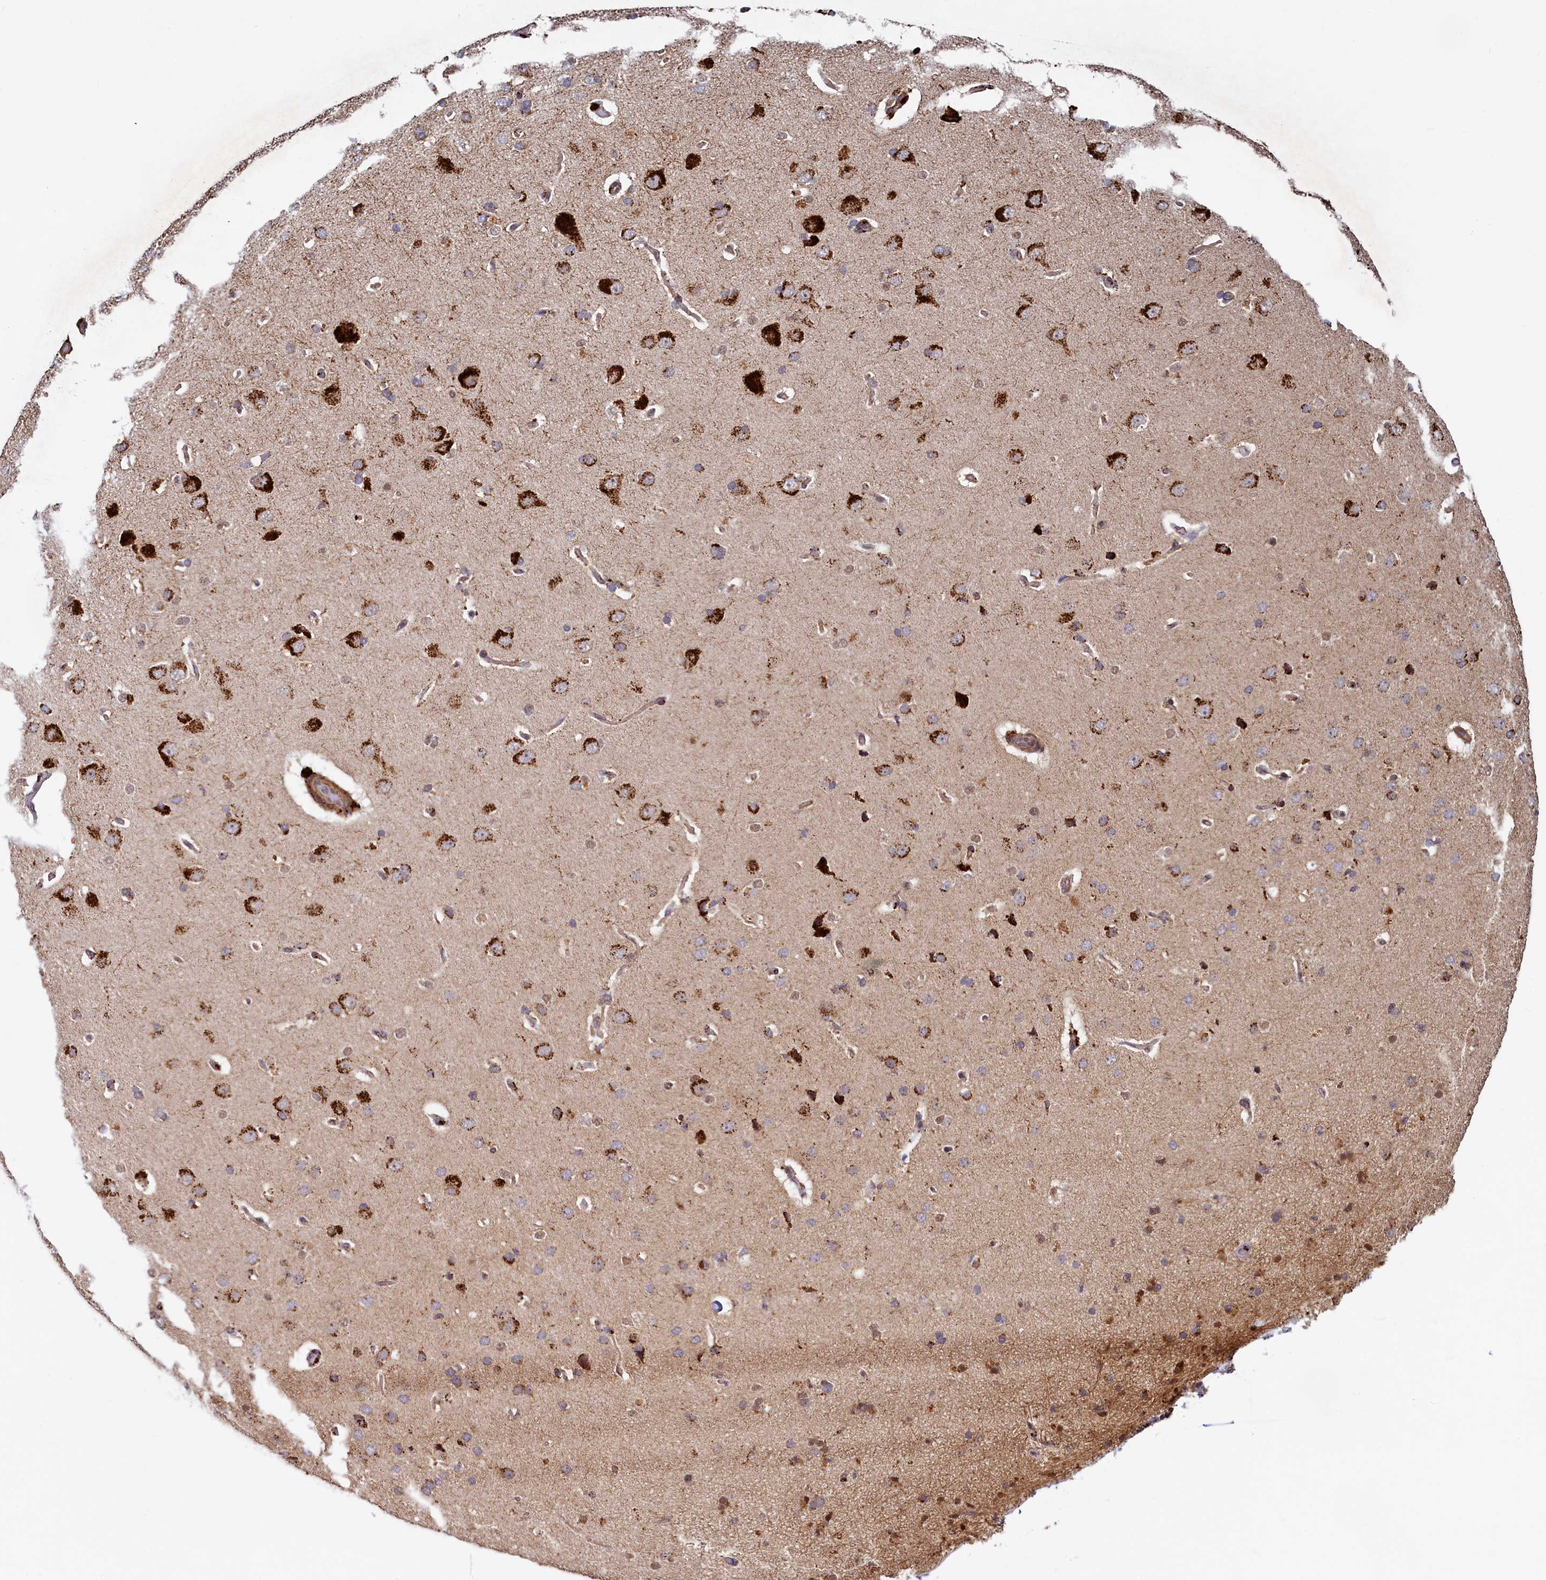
{"staining": {"intensity": "negative", "quantity": "none", "location": "none"}, "tissue": "cerebral cortex", "cell_type": "Endothelial cells", "image_type": "normal", "snomed": [{"axis": "morphology", "description": "Normal tissue, NOS"}, {"axis": "topography", "description": "Cerebral cortex"}], "caption": "This is an immunohistochemistry (IHC) photomicrograph of benign human cerebral cortex. There is no positivity in endothelial cells.", "gene": "ZNF577", "patient": {"sex": "male", "age": 62}}